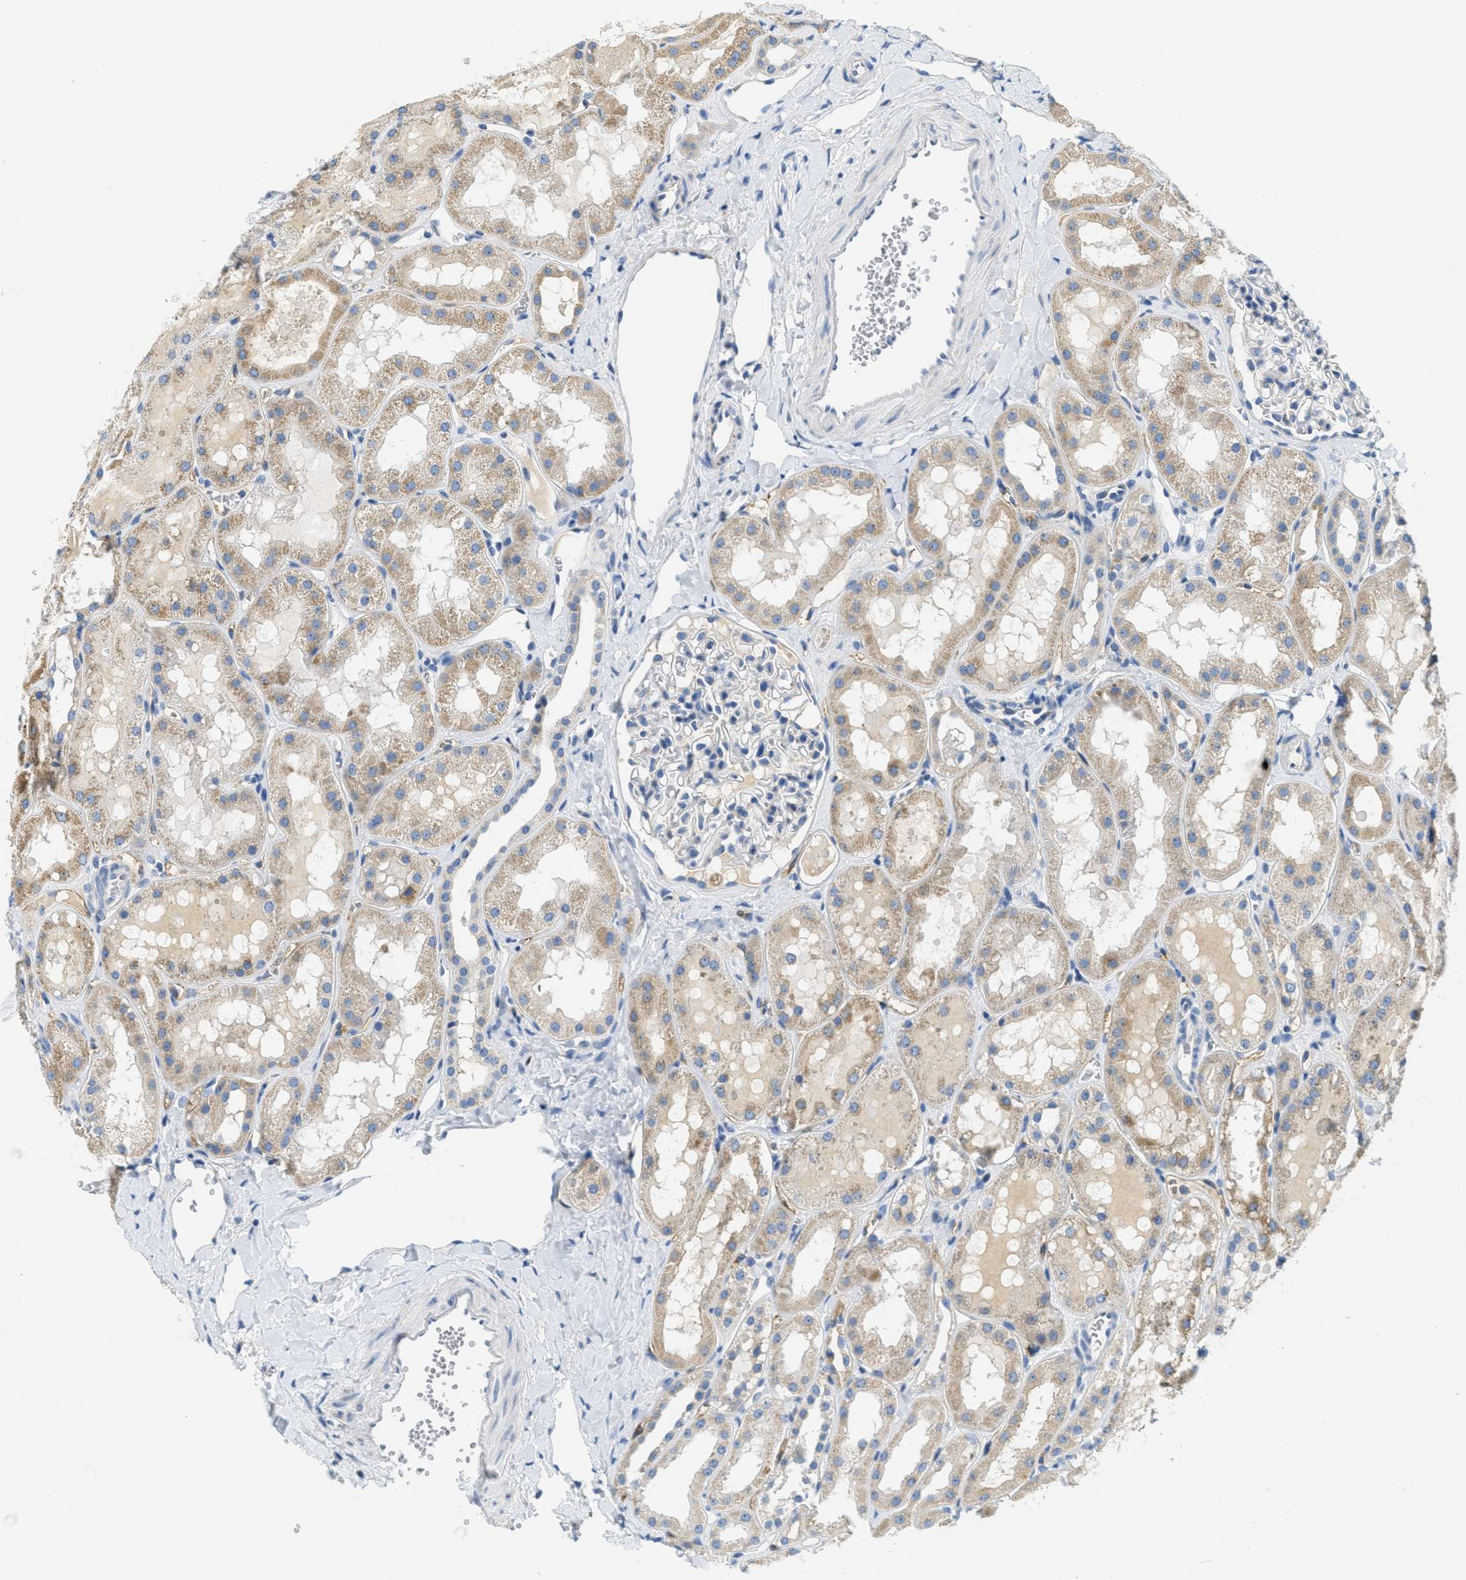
{"staining": {"intensity": "negative", "quantity": "none", "location": "none"}, "tissue": "kidney", "cell_type": "Cells in glomeruli", "image_type": "normal", "snomed": [{"axis": "morphology", "description": "Normal tissue, NOS"}, {"axis": "topography", "description": "Kidney"}, {"axis": "topography", "description": "Urinary bladder"}], "caption": "Immunohistochemical staining of normal human kidney reveals no significant positivity in cells in glomeruli. Nuclei are stained in blue.", "gene": "CA4", "patient": {"sex": "male", "age": 16}}